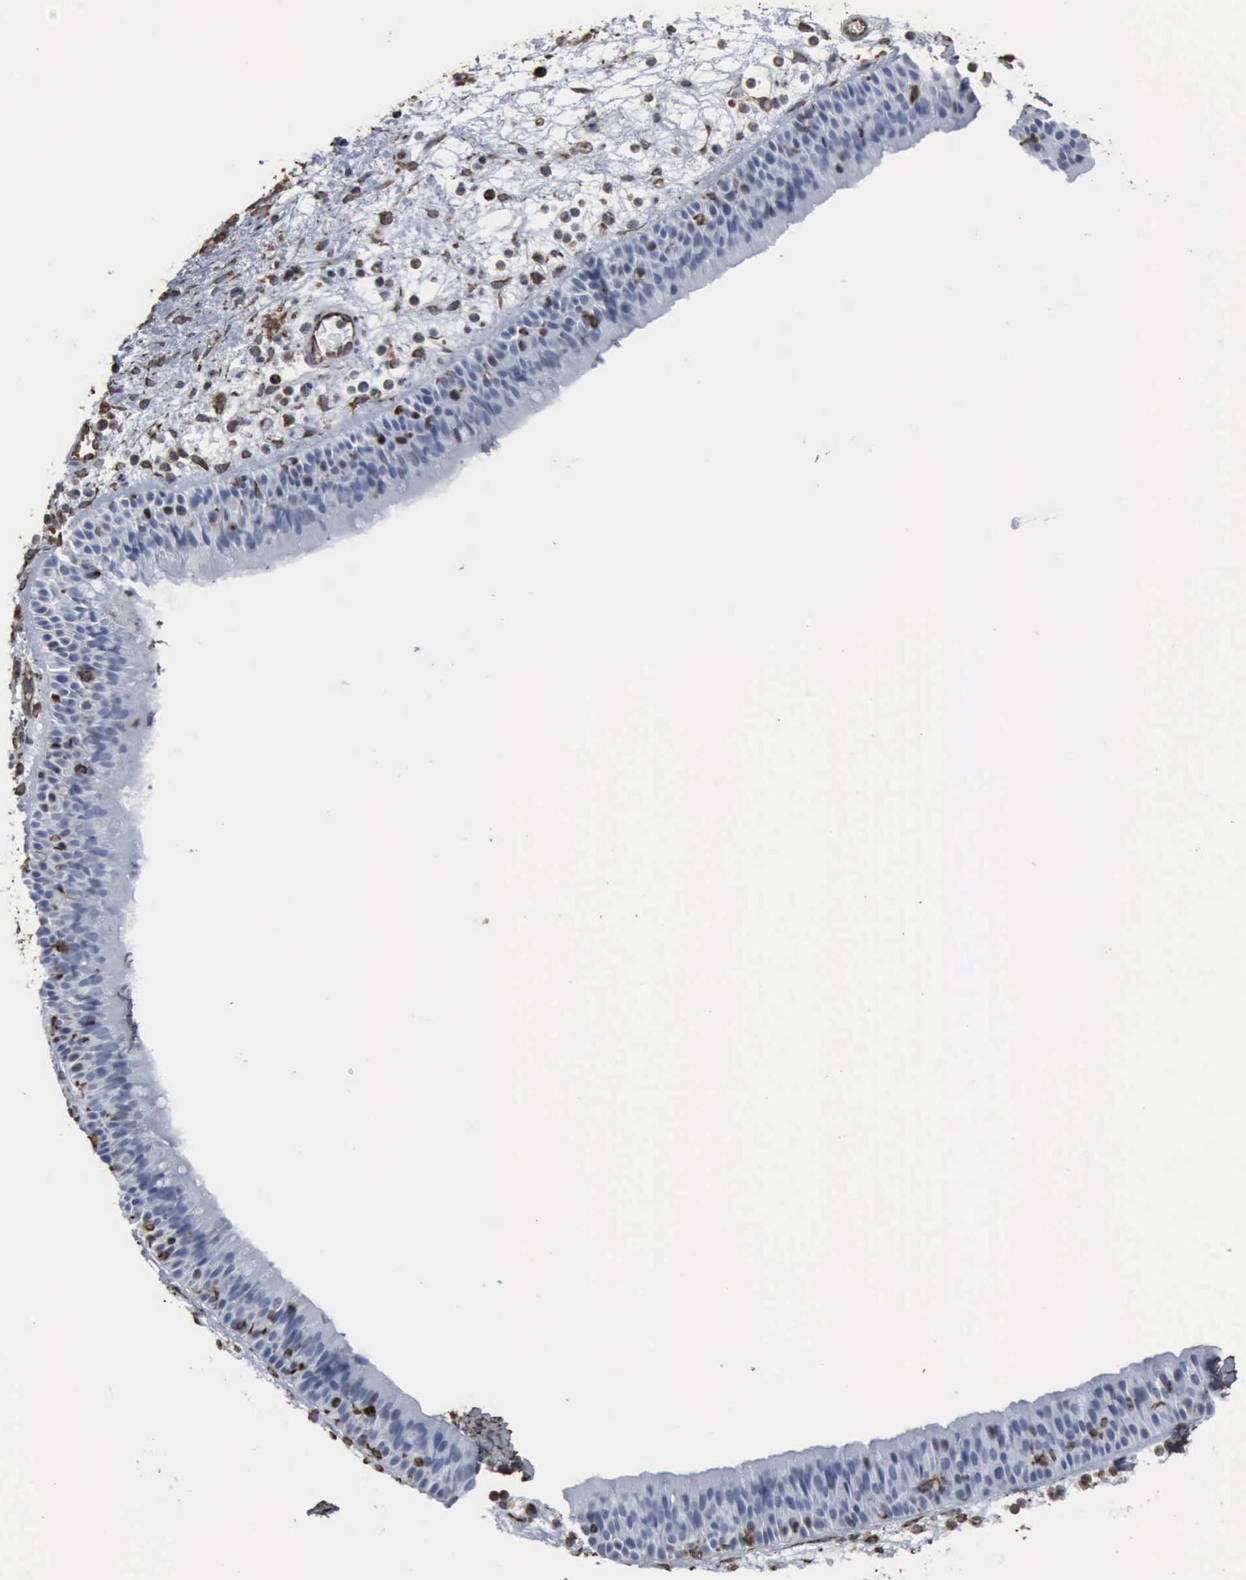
{"staining": {"intensity": "weak", "quantity": "<25%", "location": "cytoplasmic/membranous,nuclear"}, "tissue": "nasopharynx", "cell_type": "Respiratory epithelial cells", "image_type": "normal", "snomed": [{"axis": "morphology", "description": "Normal tissue, NOS"}, {"axis": "topography", "description": "Nasopharynx"}], "caption": "IHC photomicrograph of unremarkable nasopharynx stained for a protein (brown), which displays no expression in respiratory epithelial cells.", "gene": "CCNE1", "patient": {"sex": "male", "age": 63}}